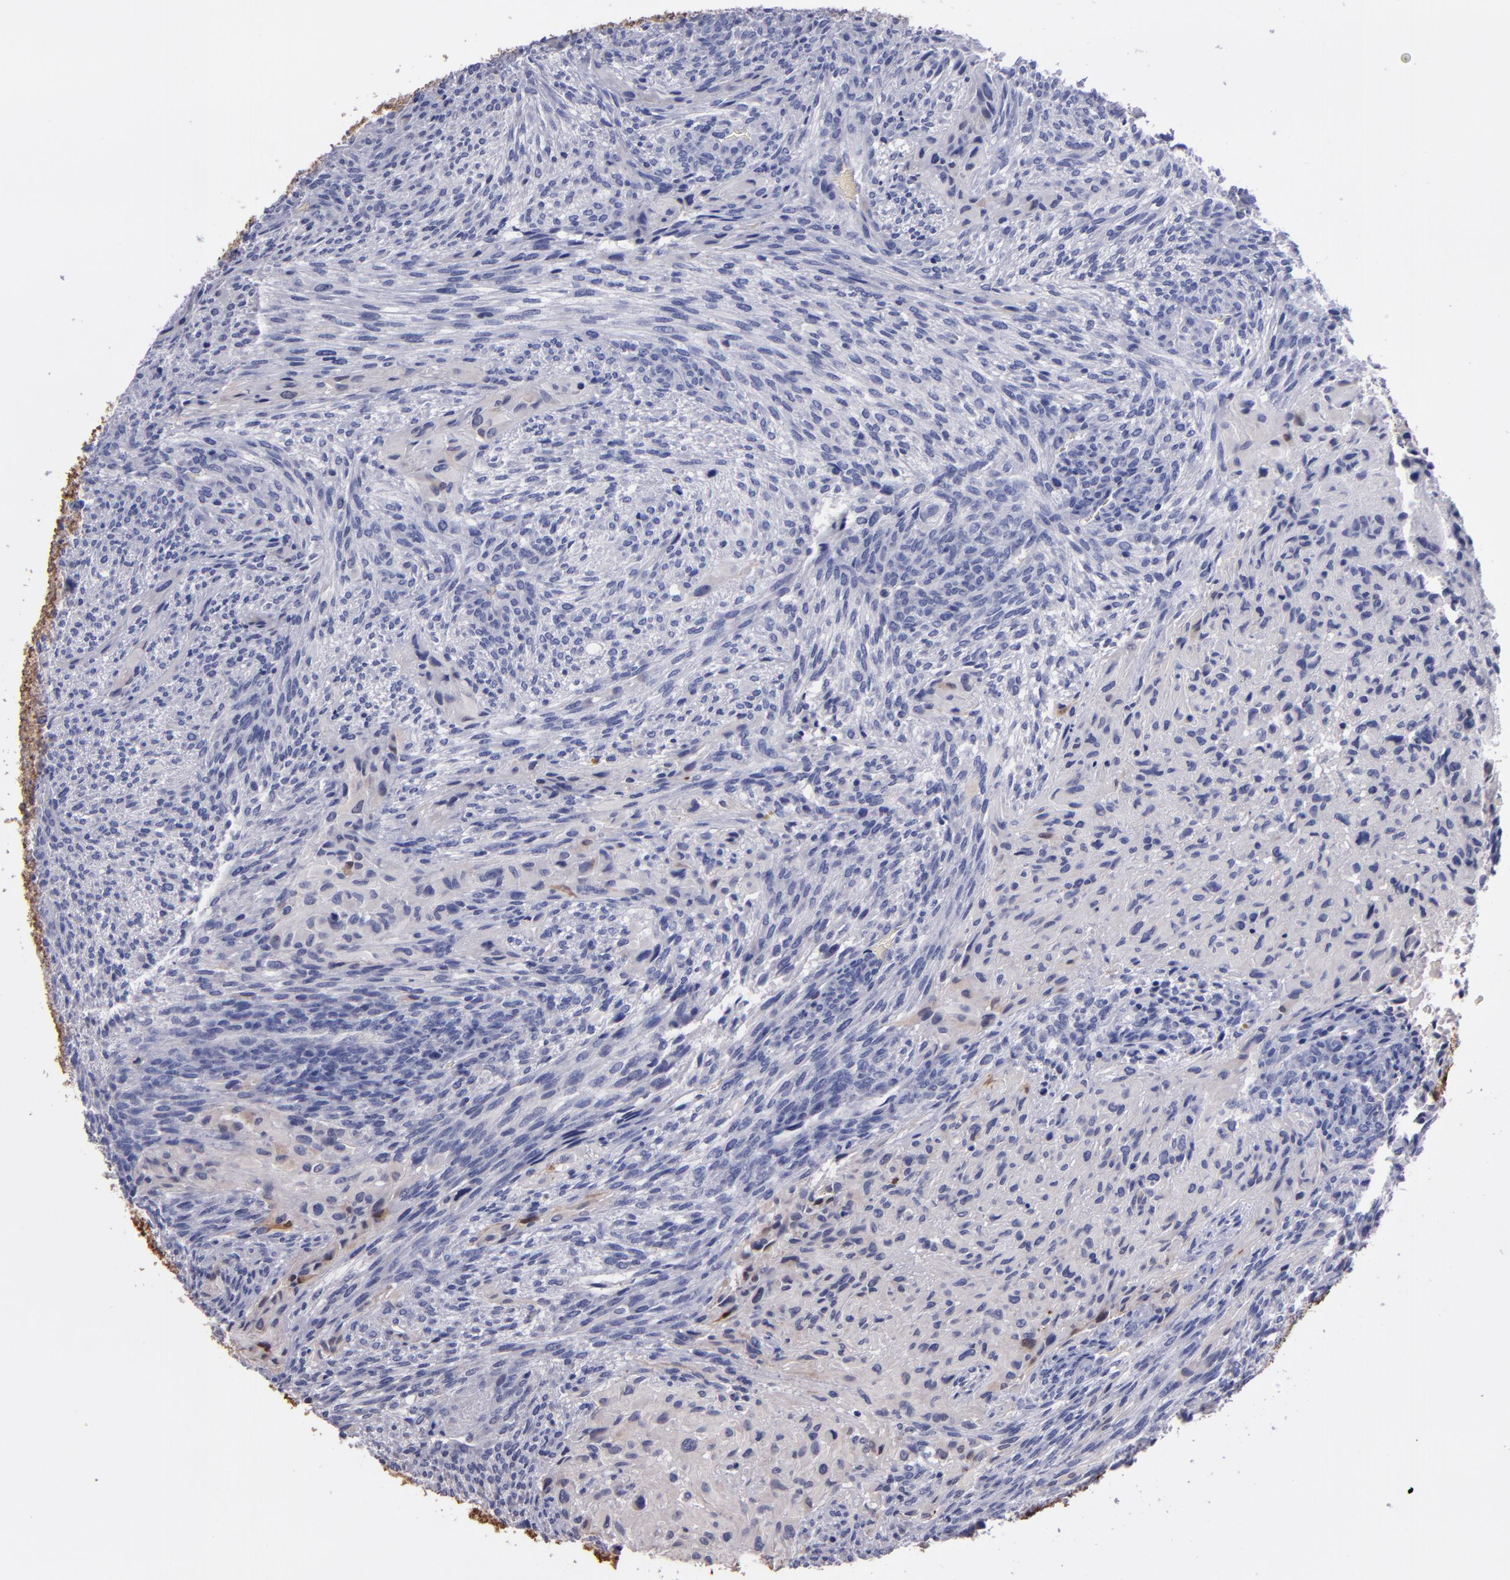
{"staining": {"intensity": "moderate", "quantity": "<25%", "location": "cytoplasmic/membranous,nuclear"}, "tissue": "glioma", "cell_type": "Tumor cells", "image_type": "cancer", "snomed": [{"axis": "morphology", "description": "Glioma, malignant, High grade"}, {"axis": "topography", "description": "Cerebral cortex"}], "caption": "The micrograph demonstrates immunohistochemical staining of malignant glioma (high-grade). There is moderate cytoplasmic/membranous and nuclear expression is present in approximately <25% of tumor cells.", "gene": "S100A1", "patient": {"sex": "female", "age": 55}}